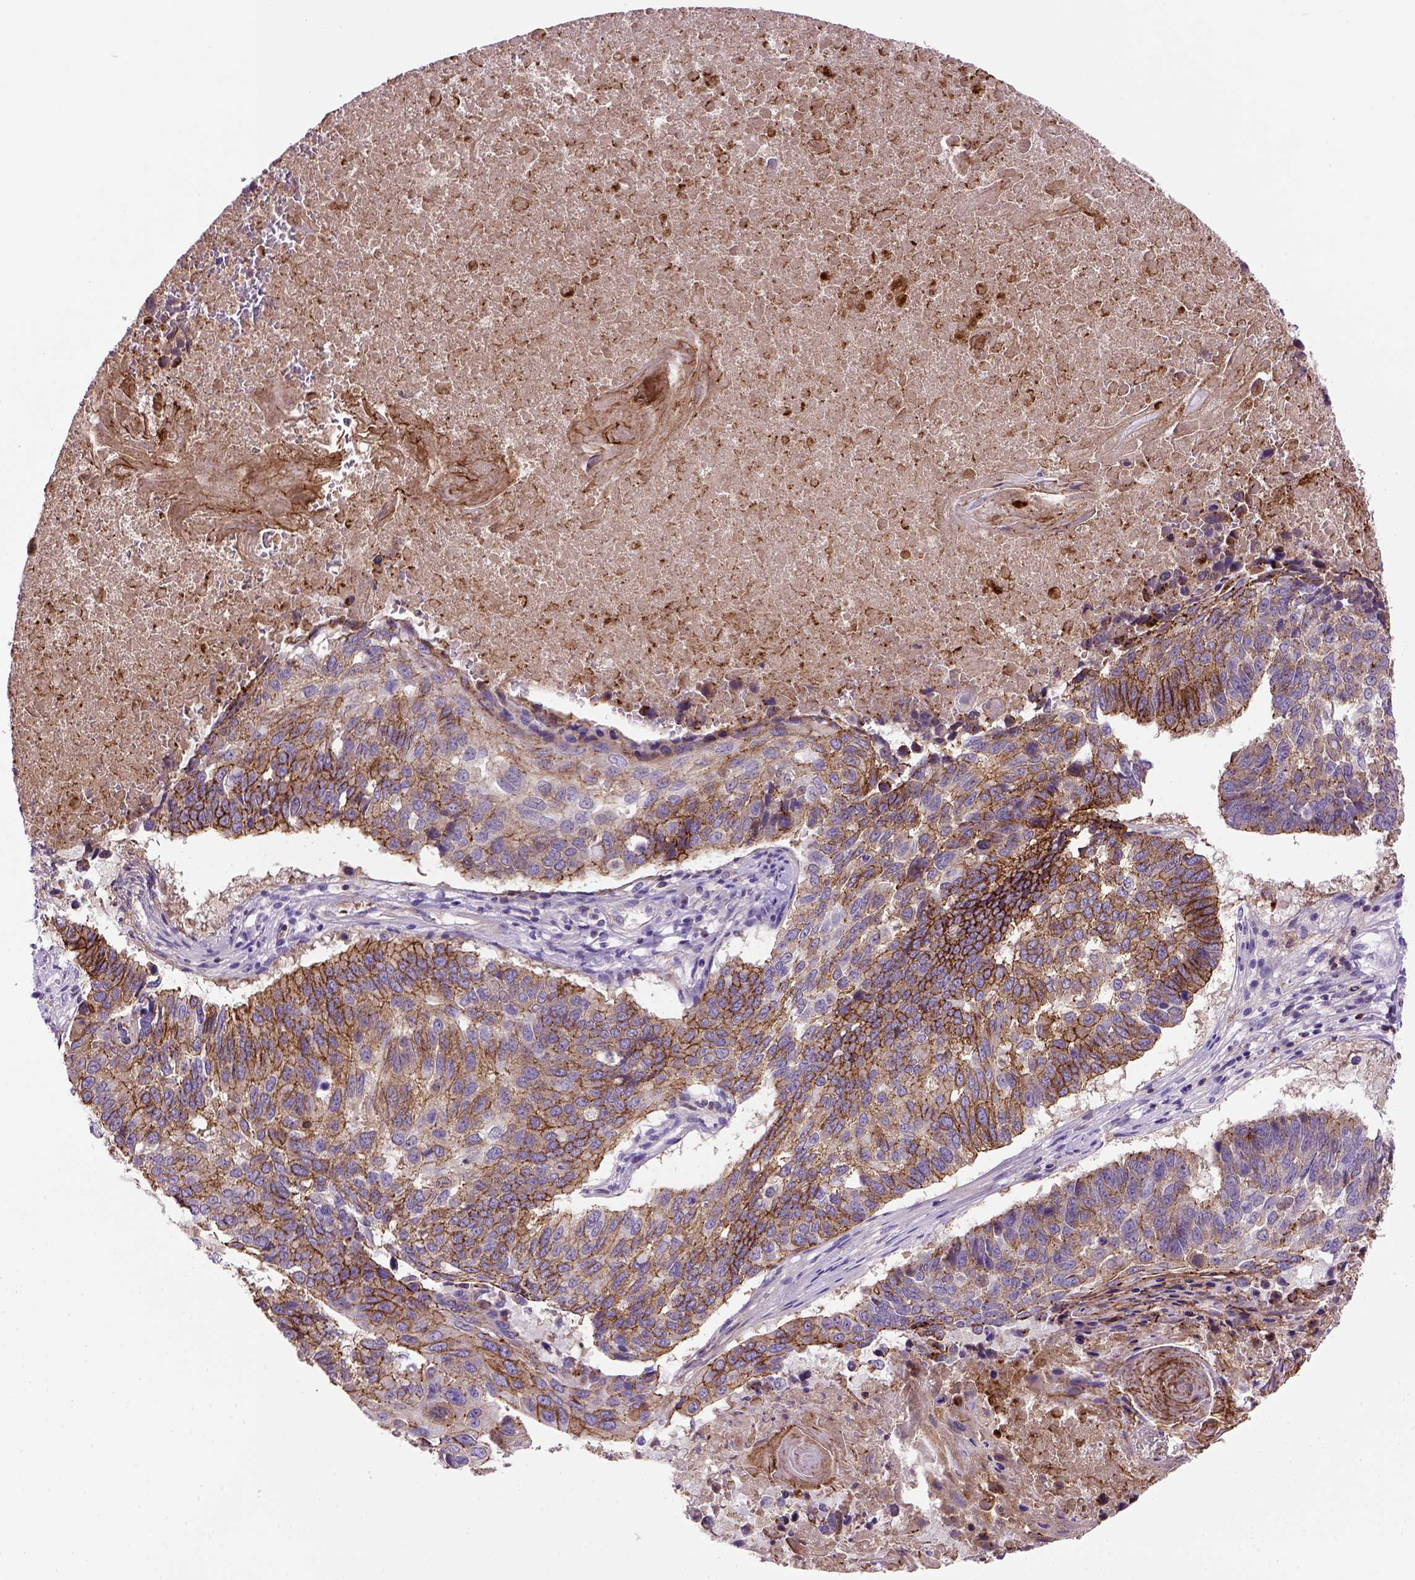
{"staining": {"intensity": "moderate", "quantity": "25%-75%", "location": "cytoplasmic/membranous"}, "tissue": "lung cancer", "cell_type": "Tumor cells", "image_type": "cancer", "snomed": [{"axis": "morphology", "description": "Squamous cell carcinoma, NOS"}, {"axis": "topography", "description": "Lung"}], "caption": "About 25%-75% of tumor cells in human lung squamous cell carcinoma reveal moderate cytoplasmic/membranous protein positivity as visualized by brown immunohistochemical staining.", "gene": "CDH1", "patient": {"sex": "male", "age": 73}}